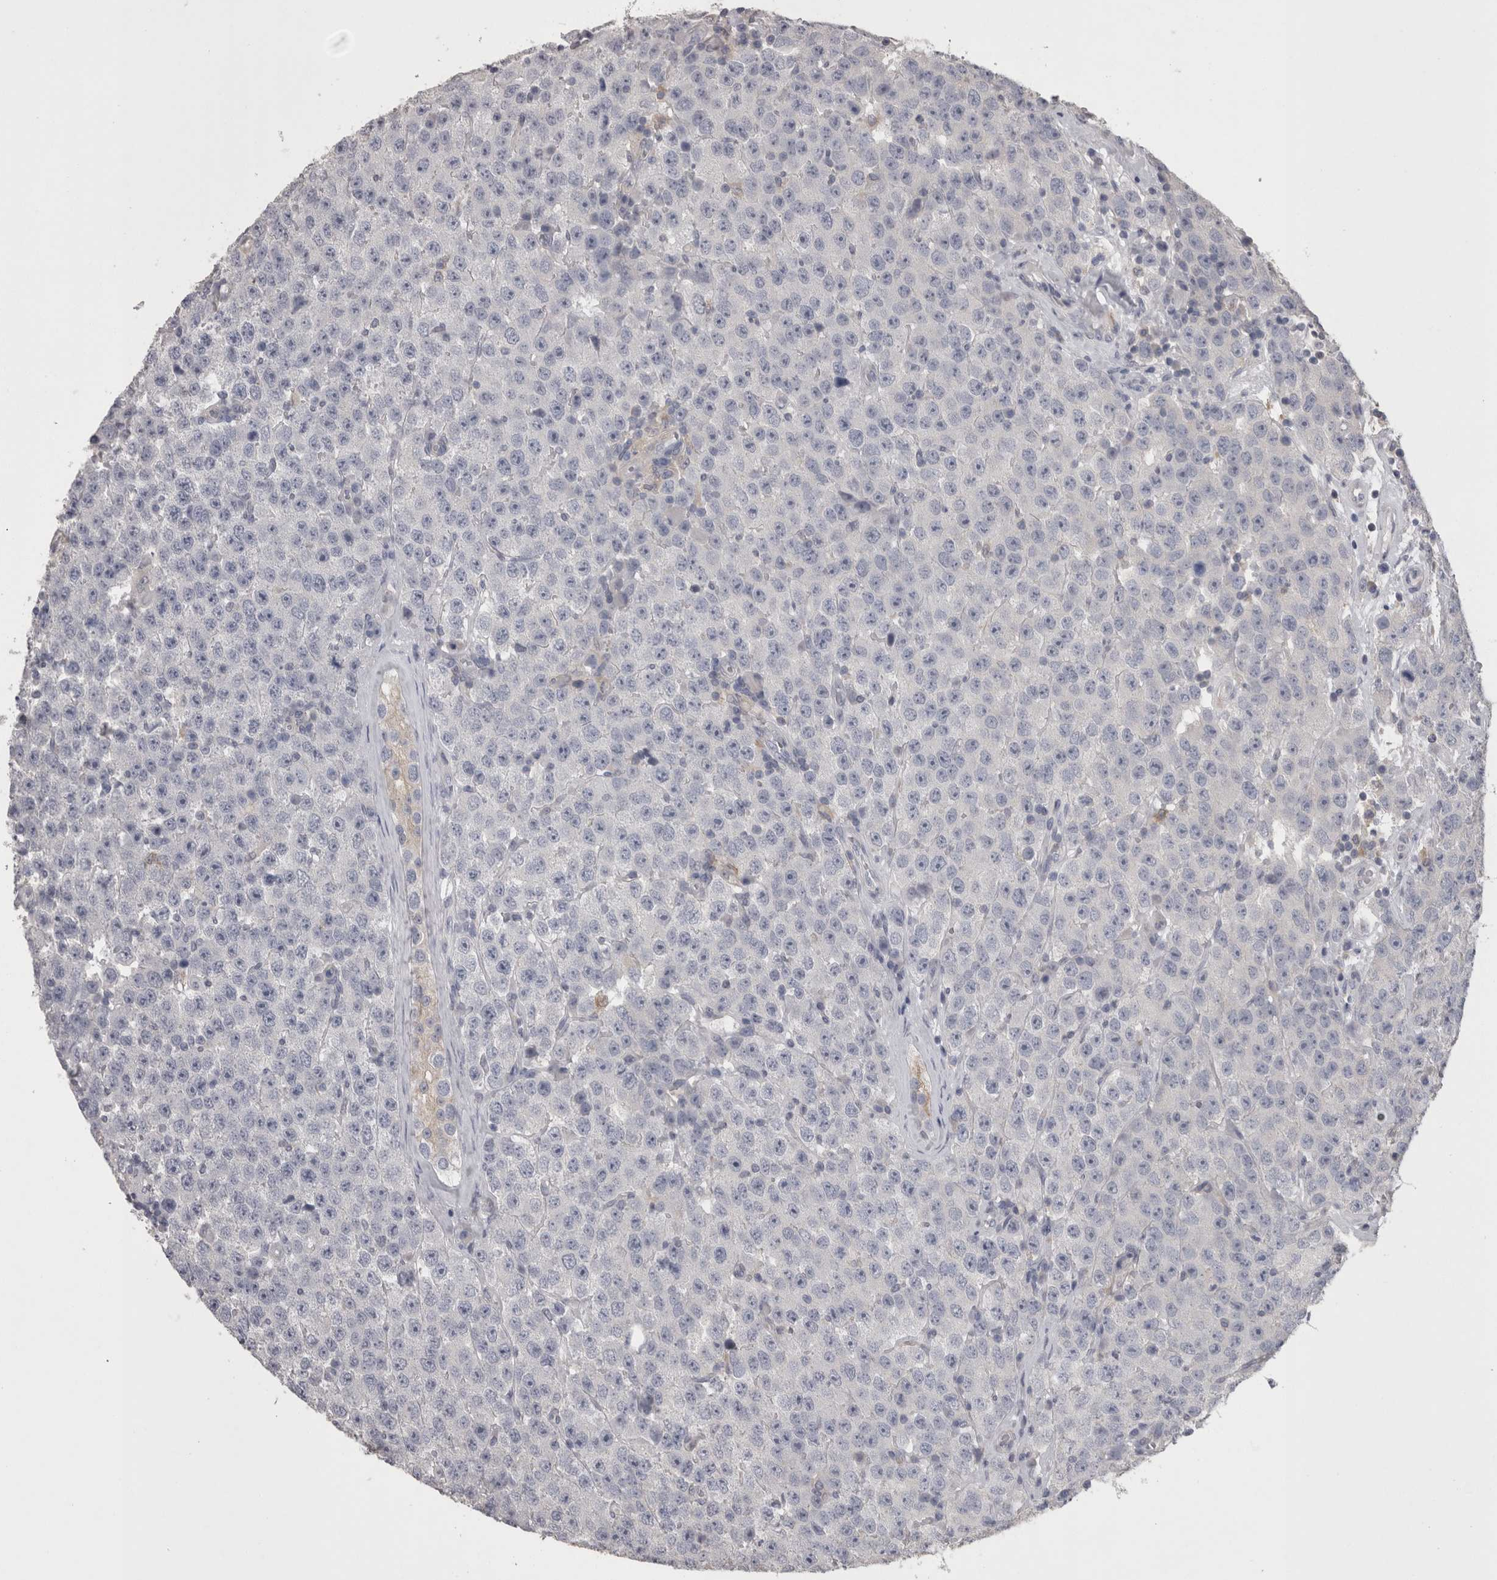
{"staining": {"intensity": "negative", "quantity": "none", "location": "none"}, "tissue": "testis cancer", "cell_type": "Tumor cells", "image_type": "cancer", "snomed": [{"axis": "morphology", "description": "Seminoma, NOS"}, {"axis": "morphology", "description": "Carcinoma, Embryonal, NOS"}, {"axis": "topography", "description": "Testis"}], "caption": "An immunohistochemistry image of seminoma (testis) is shown. There is no staining in tumor cells of seminoma (testis). (Immunohistochemistry (ihc), brightfield microscopy, high magnification).", "gene": "CAMK2D", "patient": {"sex": "male", "age": 28}}